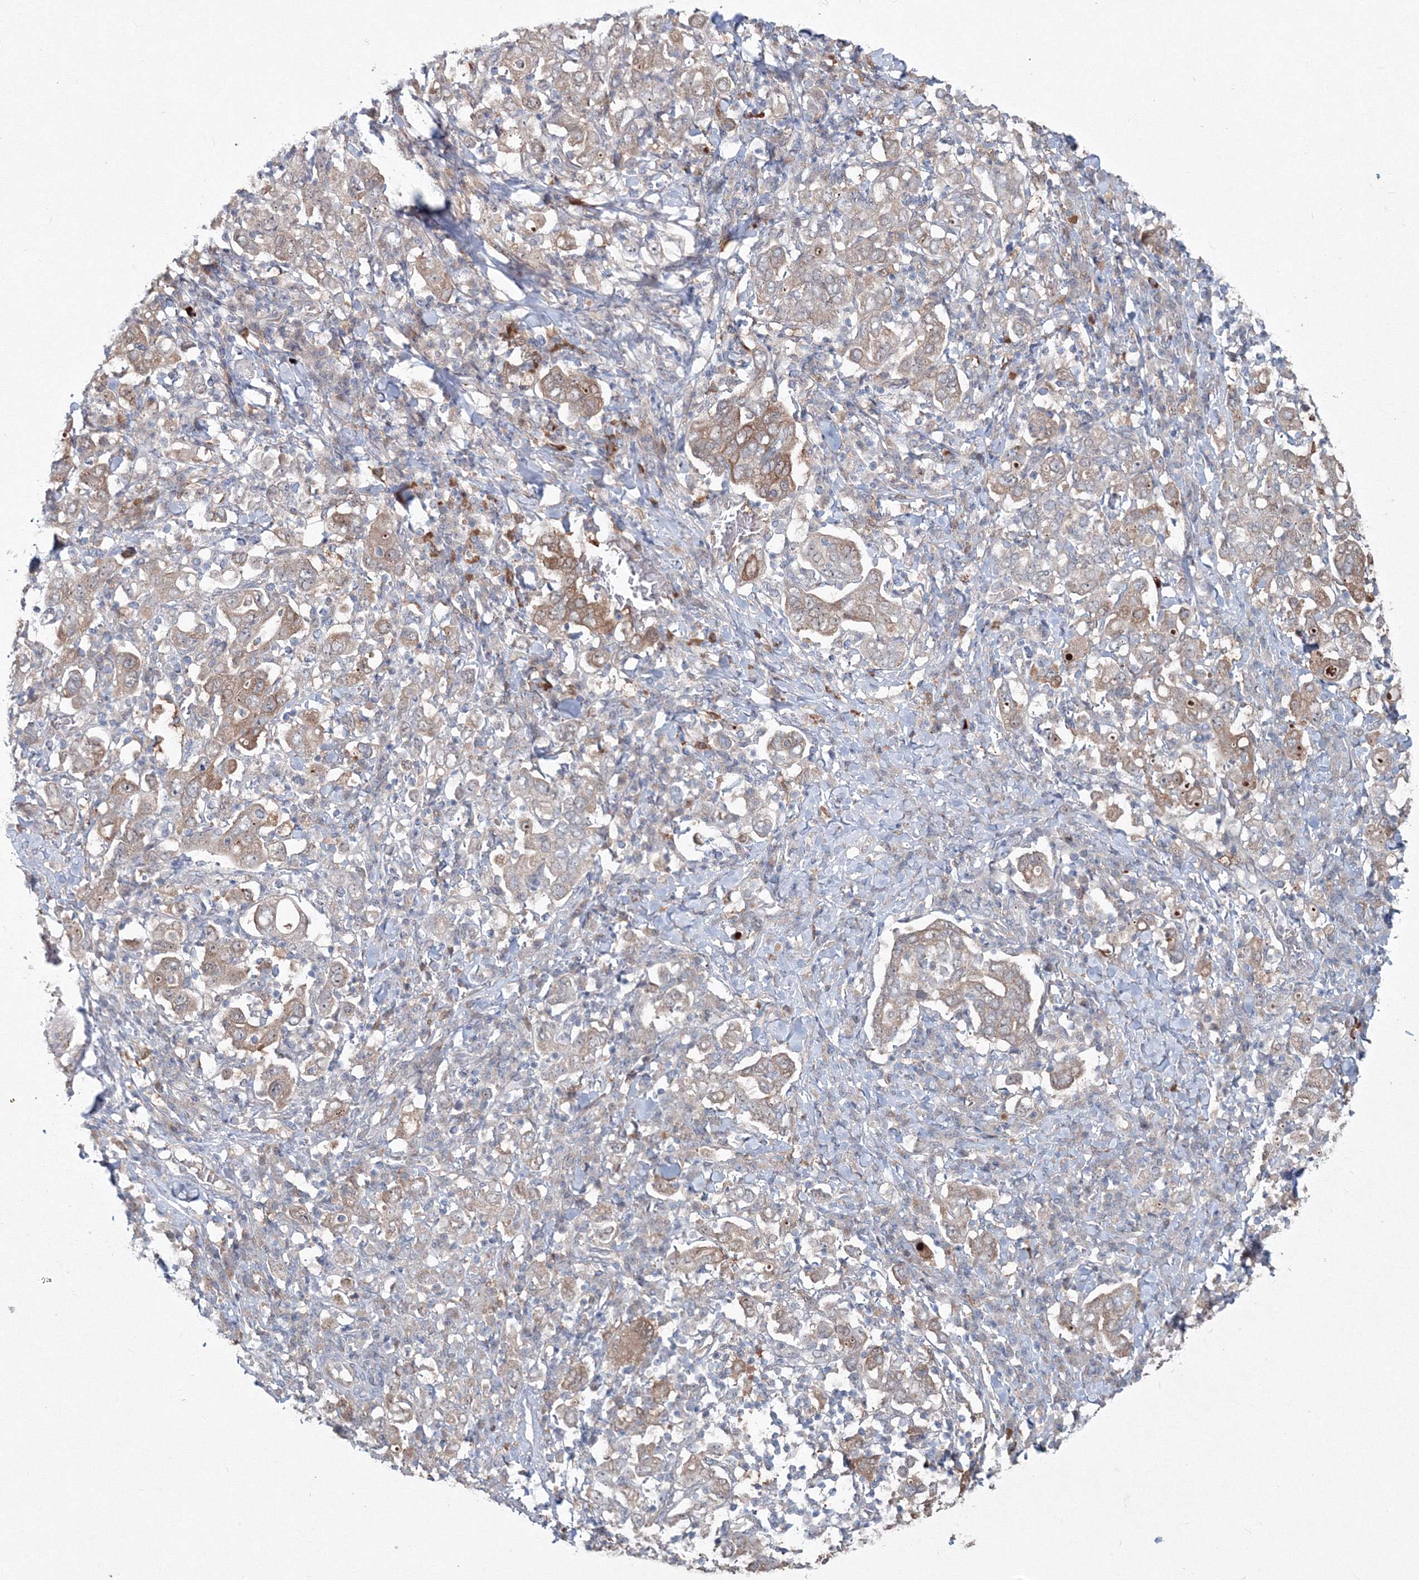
{"staining": {"intensity": "moderate", "quantity": "25%-75%", "location": "cytoplasmic/membranous"}, "tissue": "stomach cancer", "cell_type": "Tumor cells", "image_type": "cancer", "snomed": [{"axis": "morphology", "description": "Adenocarcinoma, NOS"}, {"axis": "topography", "description": "Stomach, upper"}], "caption": "Stomach cancer (adenocarcinoma) stained with DAB immunohistochemistry (IHC) shows medium levels of moderate cytoplasmic/membranous expression in about 25%-75% of tumor cells. (DAB (3,3'-diaminobenzidine) IHC with brightfield microscopy, high magnification).", "gene": "MKRN2", "patient": {"sex": "male", "age": 62}}